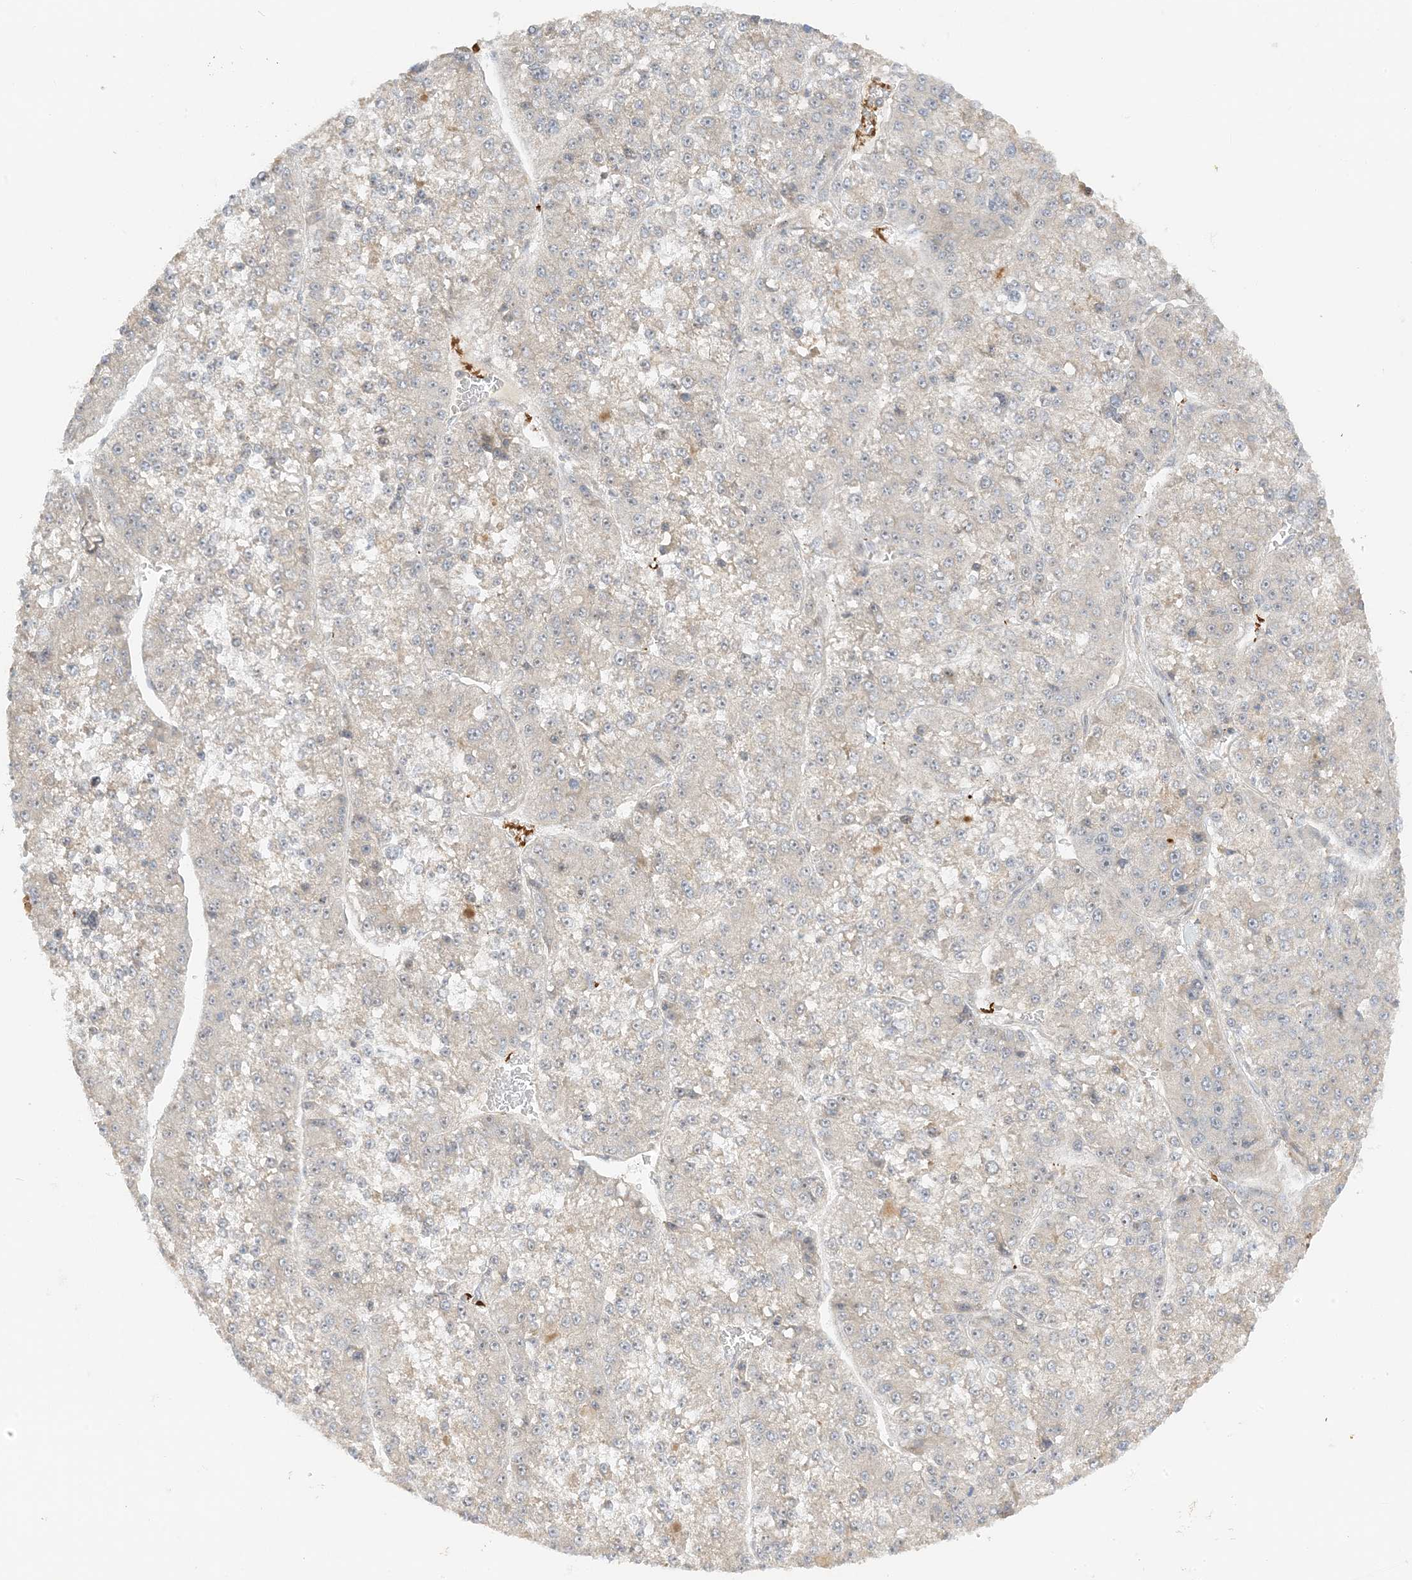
{"staining": {"intensity": "weak", "quantity": "25%-75%", "location": "cytoplasmic/membranous"}, "tissue": "liver cancer", "cell_type": "Tumor cells", "image_type": "cancer", "snomed": [{"axis": "morphology", "description": "Carcinoma, Hepatocellular, NOS"}, {"axis": "topography", "description": "Liver"}], "caption": "A histopathology image of human liver cancer (hepatocellular carcinoma) stained for a protein shows weak cytoplasmic/membranous brown staining in tumor cells.", "gene": "ETAA1", "patient": {"sex": "female", "age": 73}}